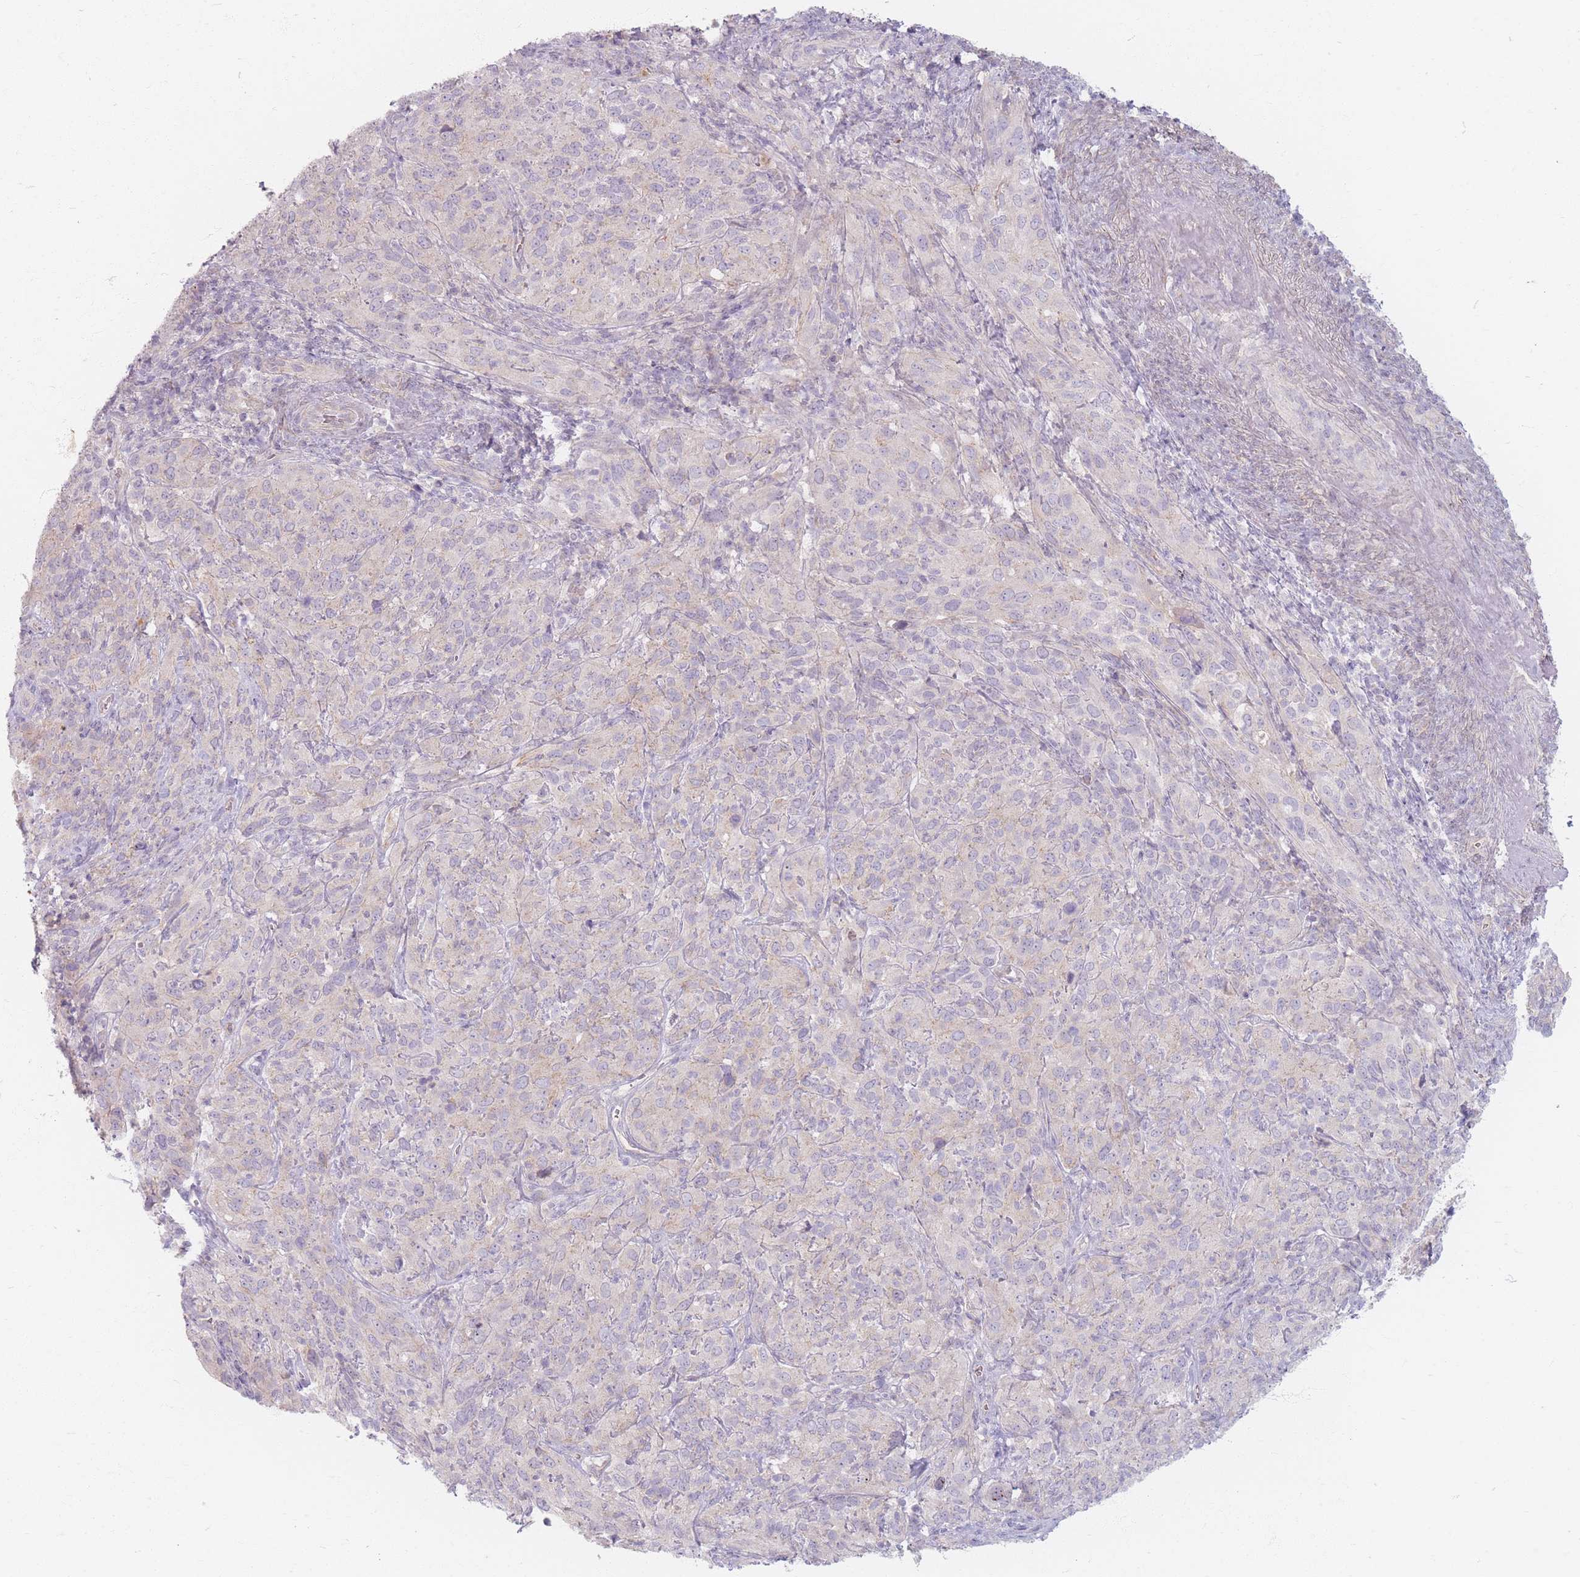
{"staining": {"intensity": "weak", "quantity": "<25%", "location": "cytoplasmic/membranous"}, "tissue": "cervical cancer", "cell_type": "Tumor cells", "image_type": "cancer", "snomed": [{"axis": "morphology", "description": "Squamous cell carcinoma, NOS"}, {"axis": "topography", "description": "Cervix"}], "caption": "Tumor cells show no significant expression in cervical cancer (squamous cell carcinoma).", "gene": "CHCHD7", "patient": {"sex": "female", "age": 51}}